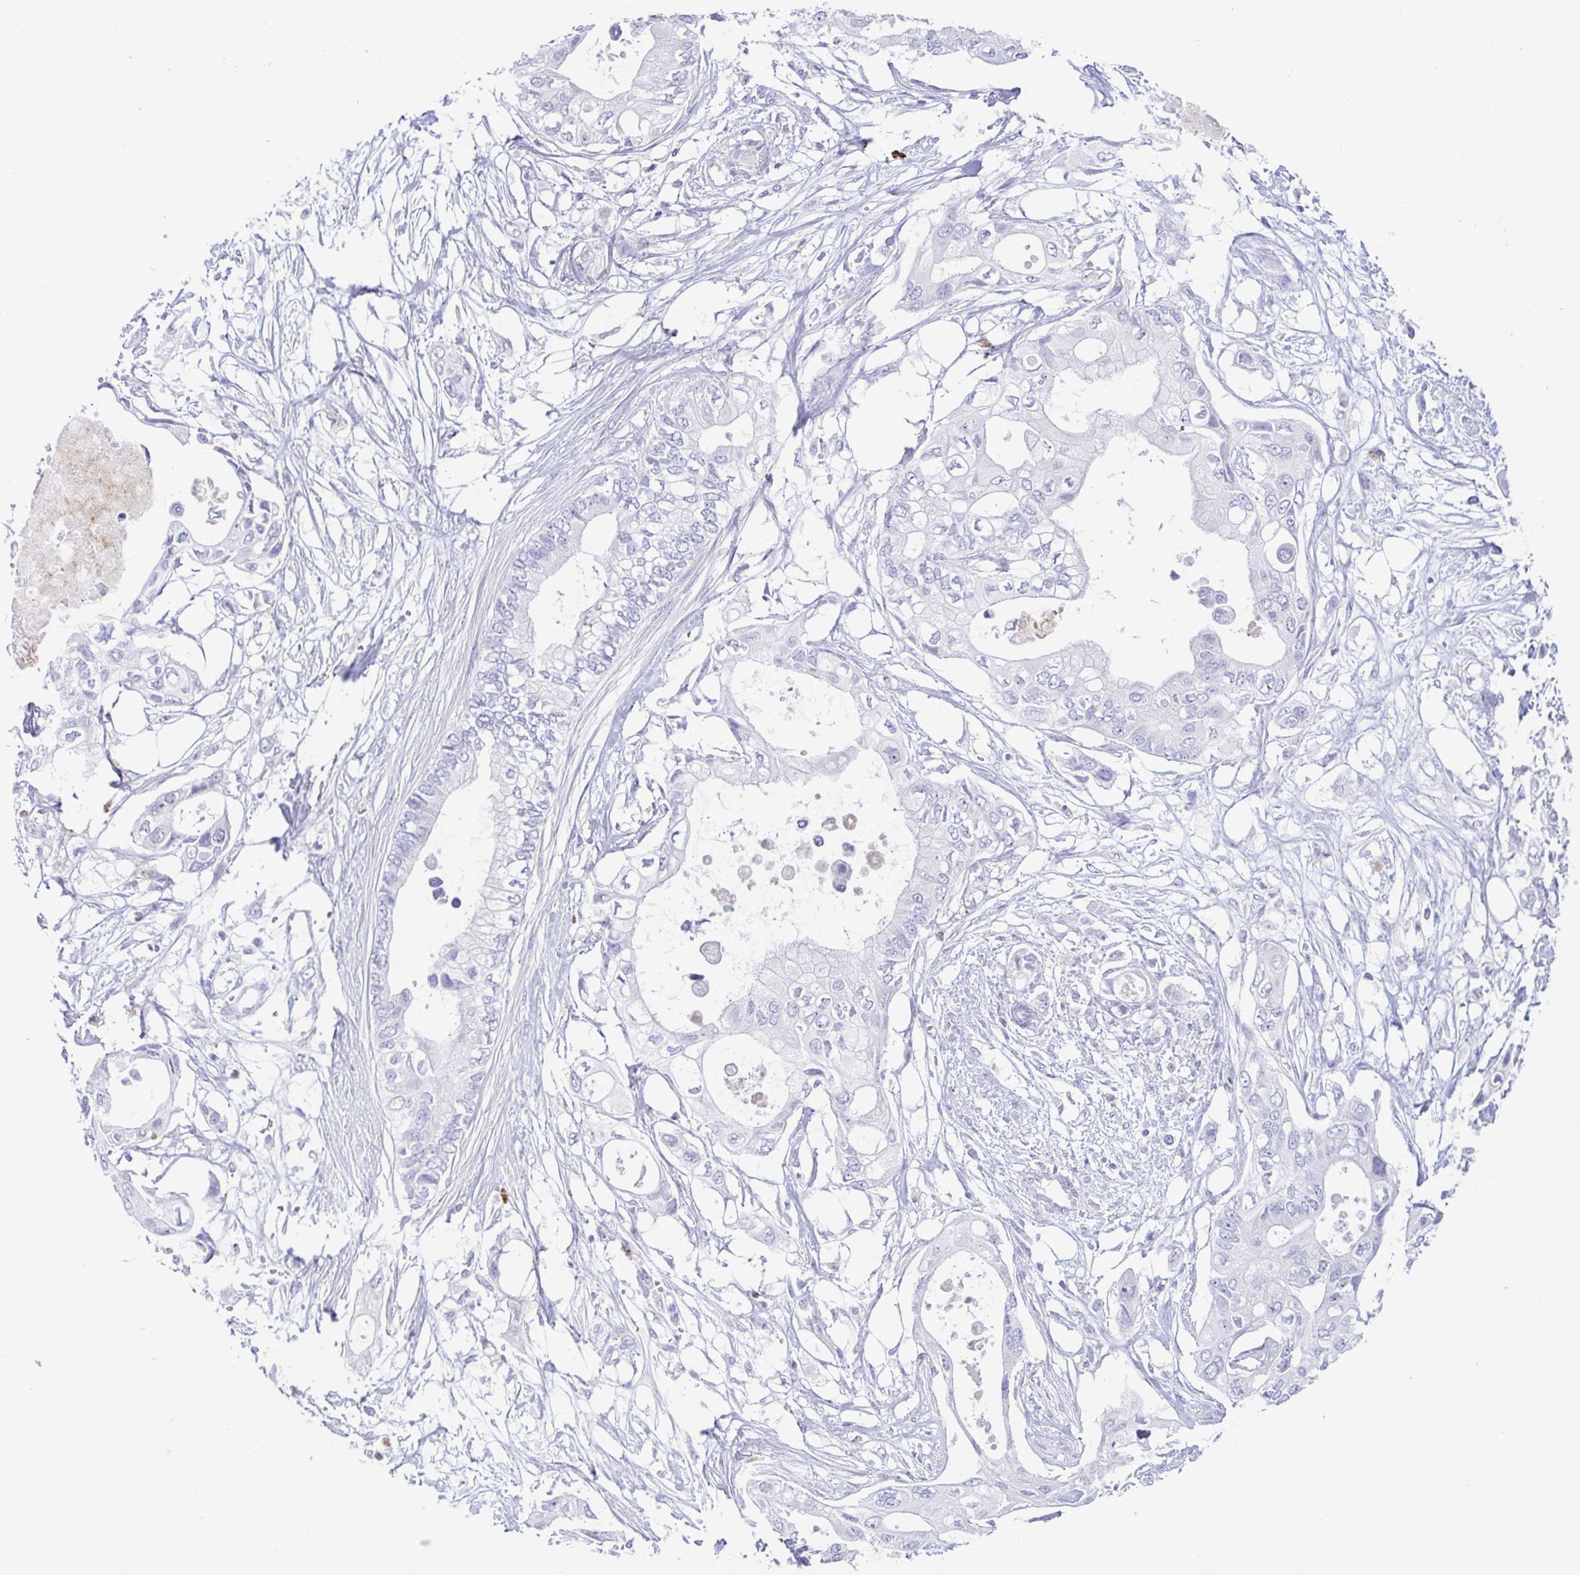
{"staining": {"intensity": "negative", "quantity": "none", "location": "none"}, "tissue": "pancreatic cancer", "cell_type": "Tumor cells", "image_type": "cancer", "snomed": [{"axis": "morphology", "description": "Adenocarcinoma, NOS"}, {"axis": "topography", "description": "Pancreas"}], "caption": "The micrograph demonstrates no significant staining in tumor cells of pancreatic cancer.", "gene": "PGLYRP1", "patient": {"sex": "female", "age": 63}}